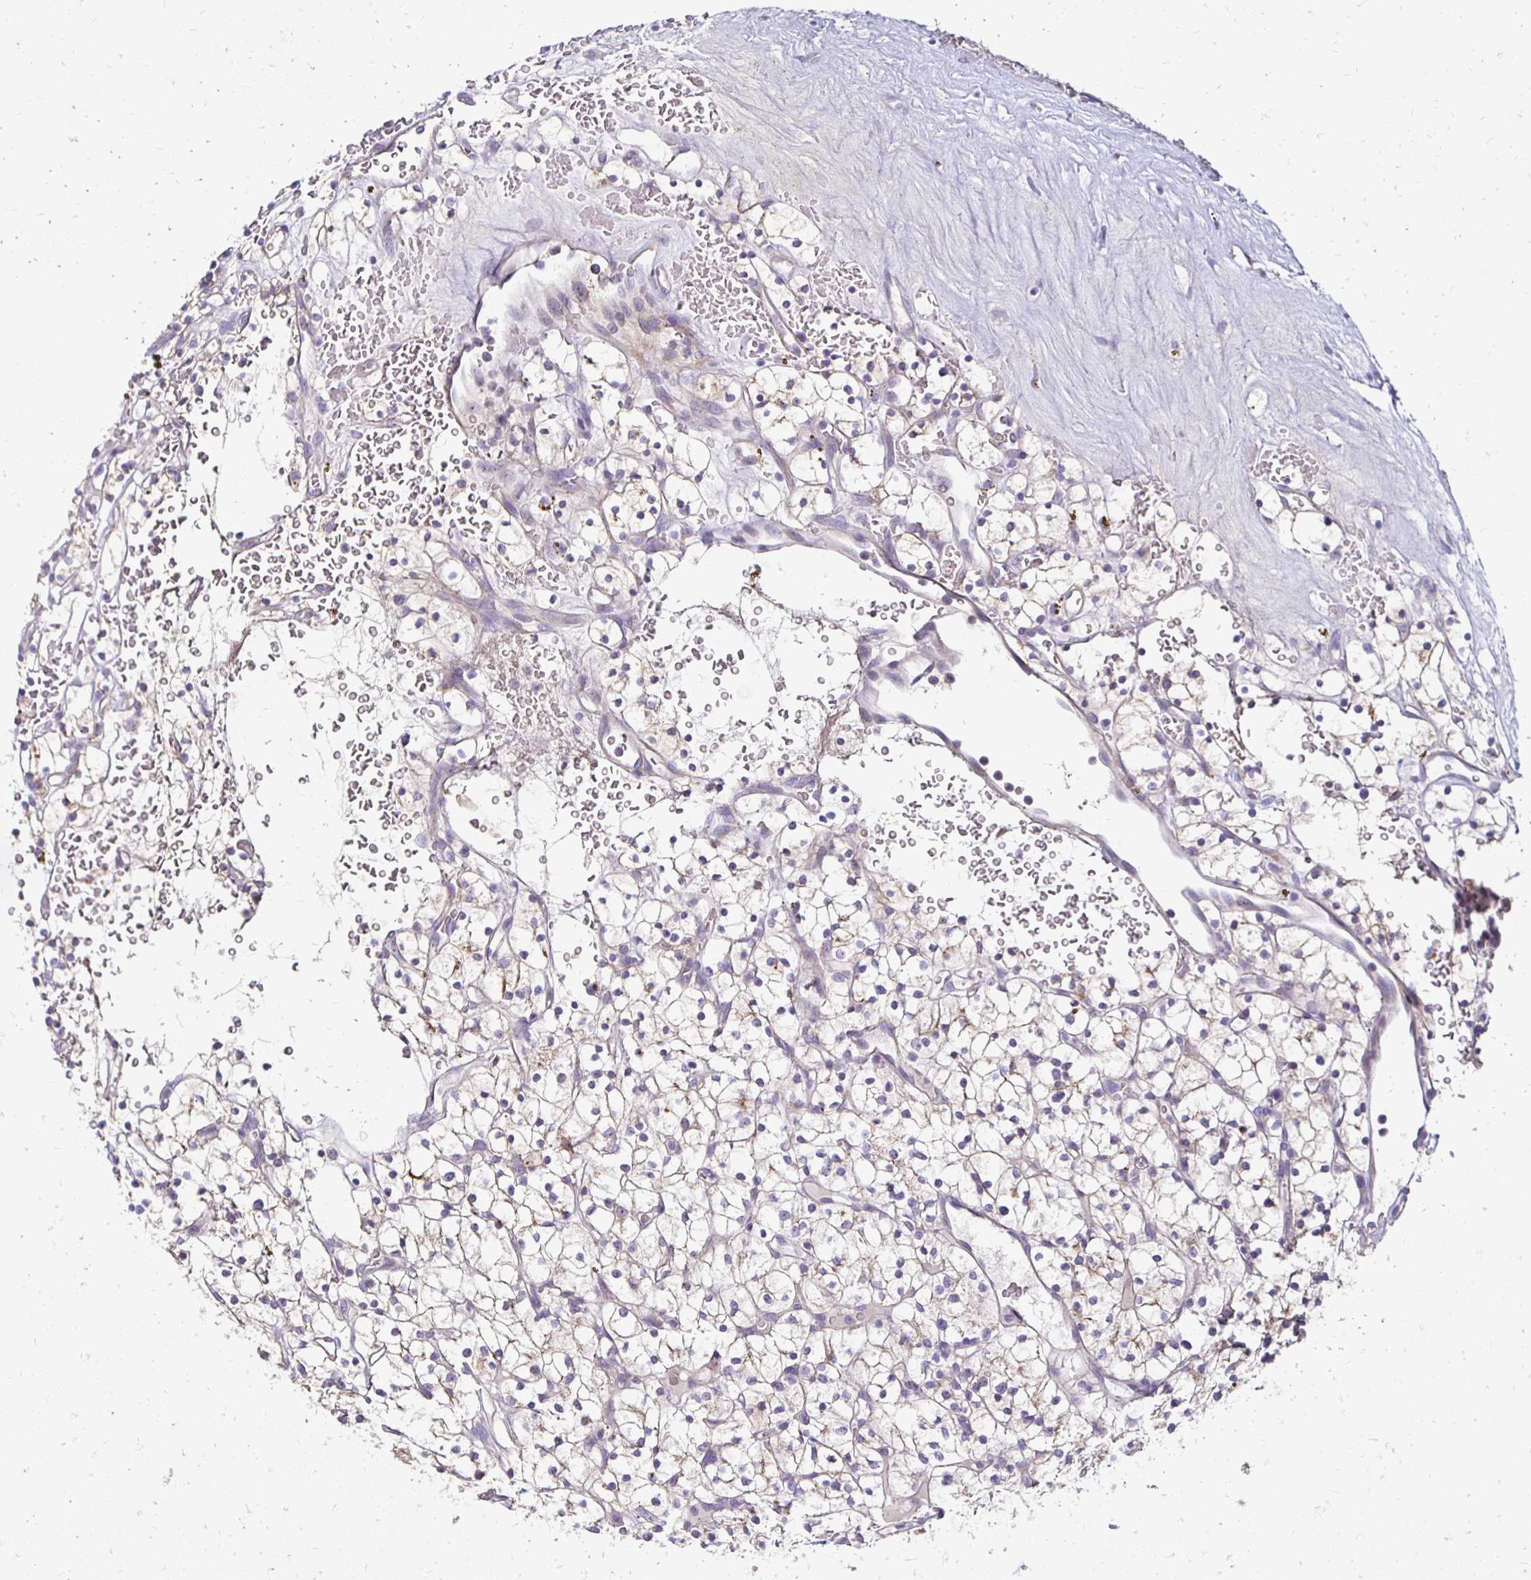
{"staining": {"intensity": "weak", "quantity": "<25%", "location": "cytoplasmic/membranous"}, "tissue": "renal cancer", "cell_type": "Tumor cells", "image_type": "cancer", "snomed": [{"axis": "morphology", "description": "Adenocarcinoma, NOS"}, {"axis": "topography", "description": "Kidney"}], "caption": "This is a micrograph of immunohistochemistry (IHC) staining of adenocarcinoma (renal), which shows no staining in tumor cells. (Stains: DAB immunohistochemistry (IHC) with hematoxylin counter stain, Microscopy: brightfield microscopy at high magnification).", "gene": "AKAP6", "patient": {"sex": "female", "age": 64}}